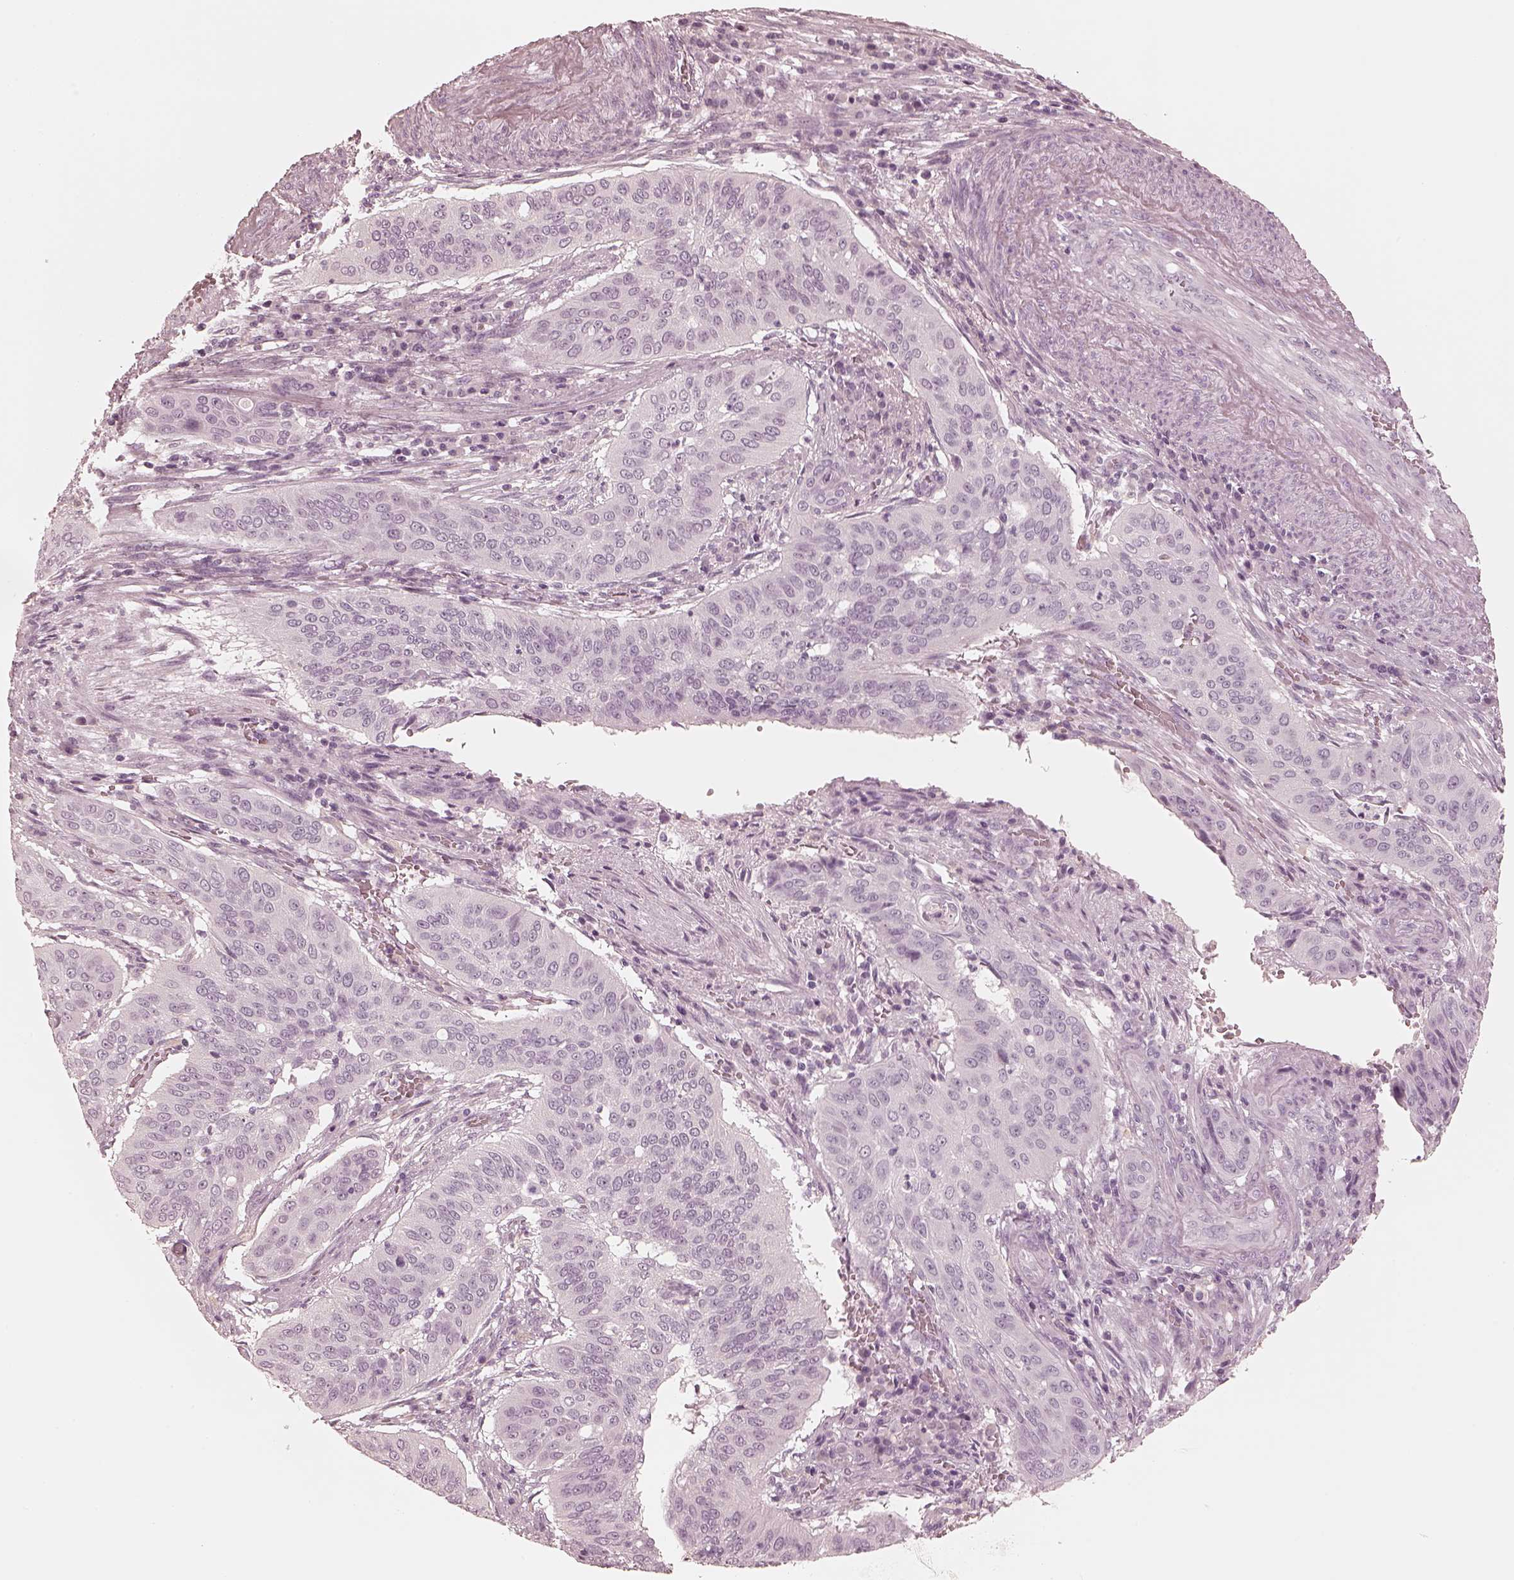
{"staining": {"intensity": "negative", "quantity": "none", "location": "none"}, "tissue": "cervical cancer", "cell_type": "Tumor cells", "image_type": "cancer", "snomed": [{"axis": "morphology", "description": "Squamous cell carcinoma, NOS"}, {"axis": "topography", "description": "Cervix"}], "caption": "Tumor cells are negative for brown protein staining in cervical squamous cell carcinoma.", "gene": "CALR3", "patient": {"sex": "female", "age": 39}}